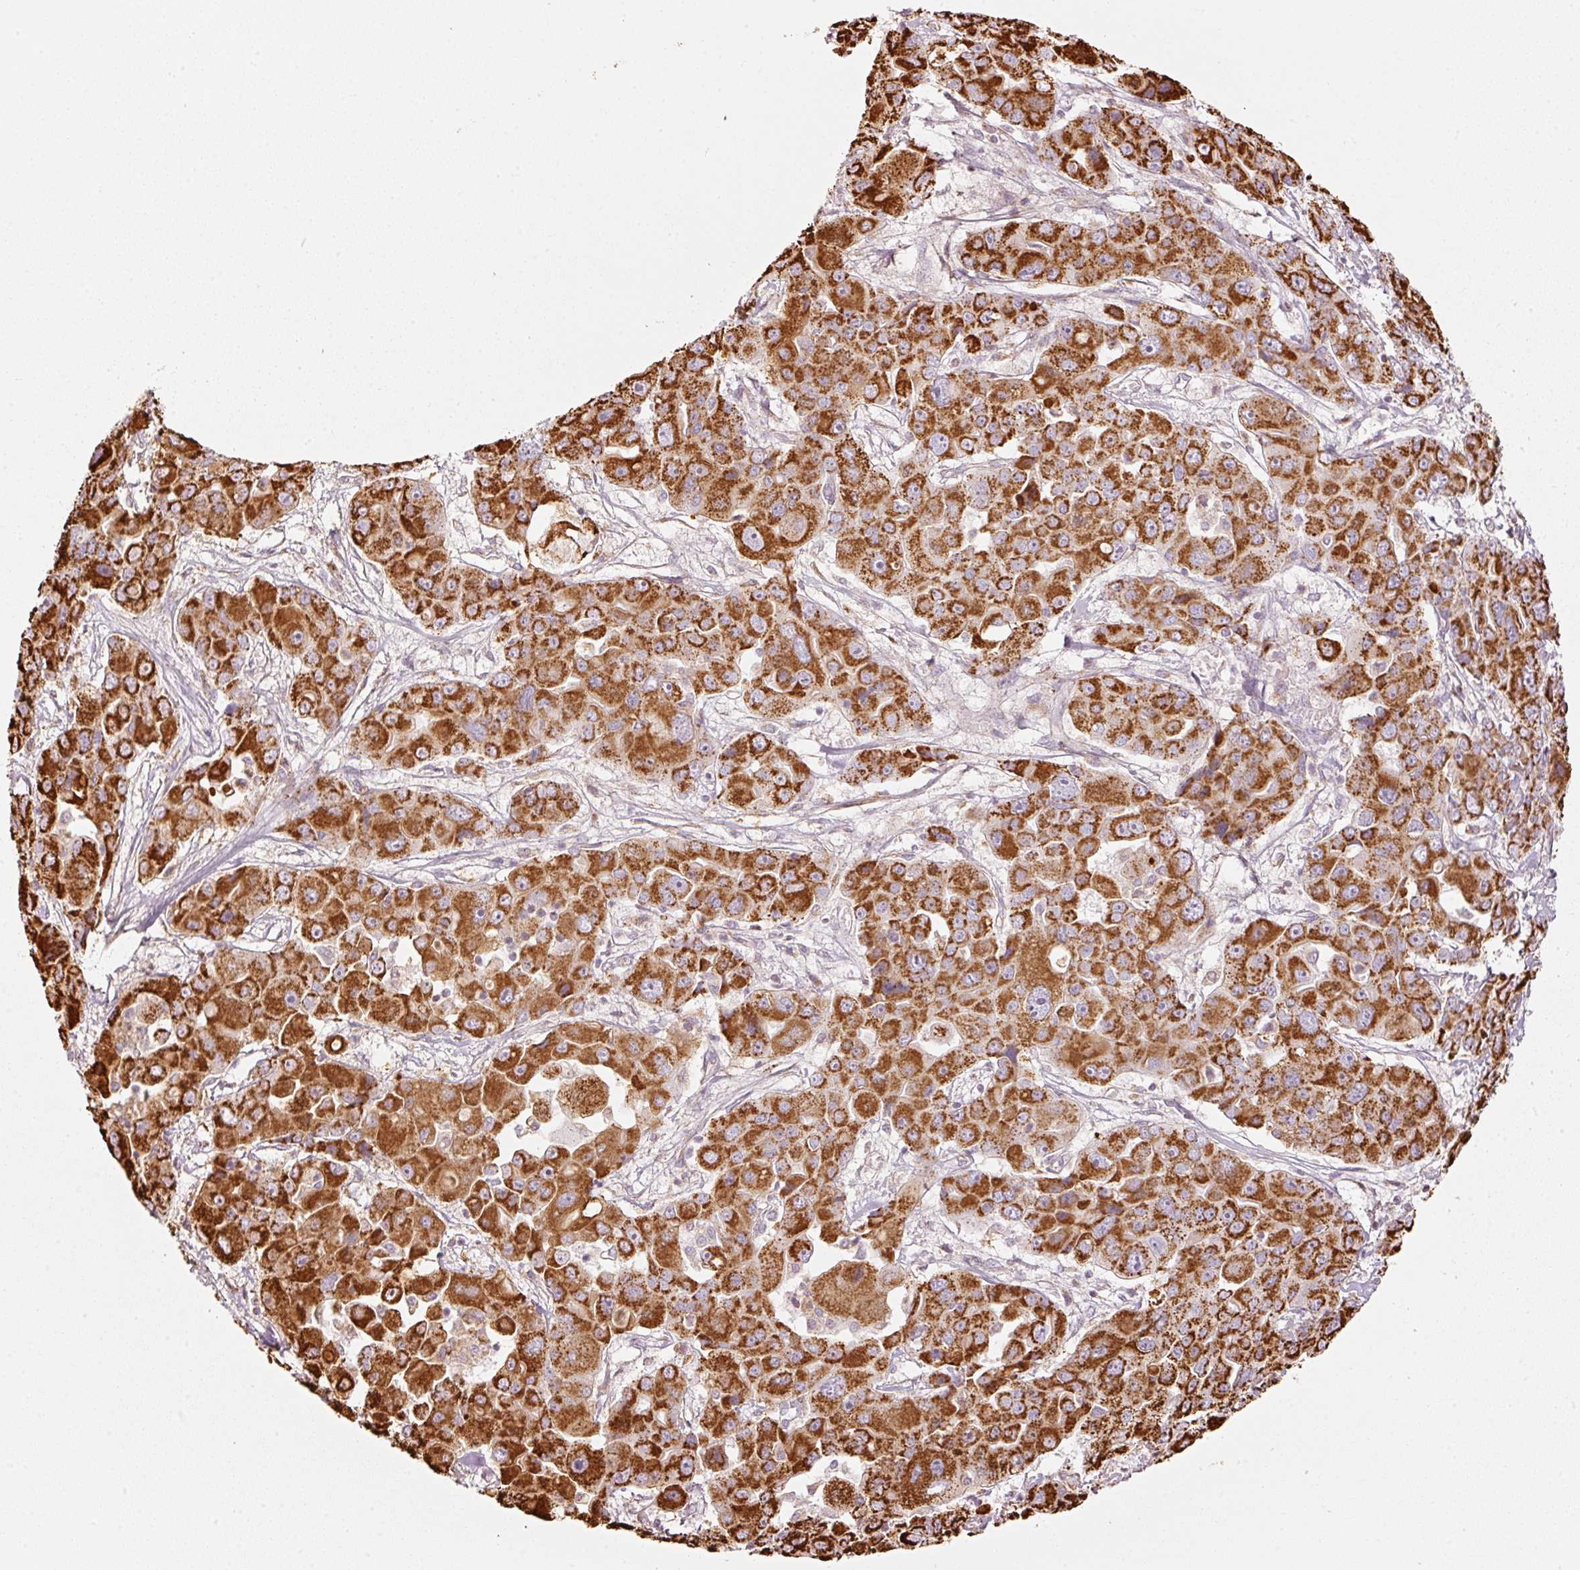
{"staining": {"intensity": "strong", "quantity": ">75%", "location": "cytoplasmic/membranous"}, "tissue": "liver cancer", "cell_type": "Tumor cells", "image_type": "cancer", "snomed": [{"axis": "morphology", "description": "Cholangiocarcinoma"}, {"axis": "topography", "description": "Liver"}], "caption": "Cholangiocarcinoma (liver) stained with immunohistochemistry exhibits strong cytoplasmic/membranous expression in approximately >75% of tumor cells. The protein is shown in brown color, while the nuclei are stained blue.", "gene": "C17orf98", "patient": {"sex": "male", "age": 67}}